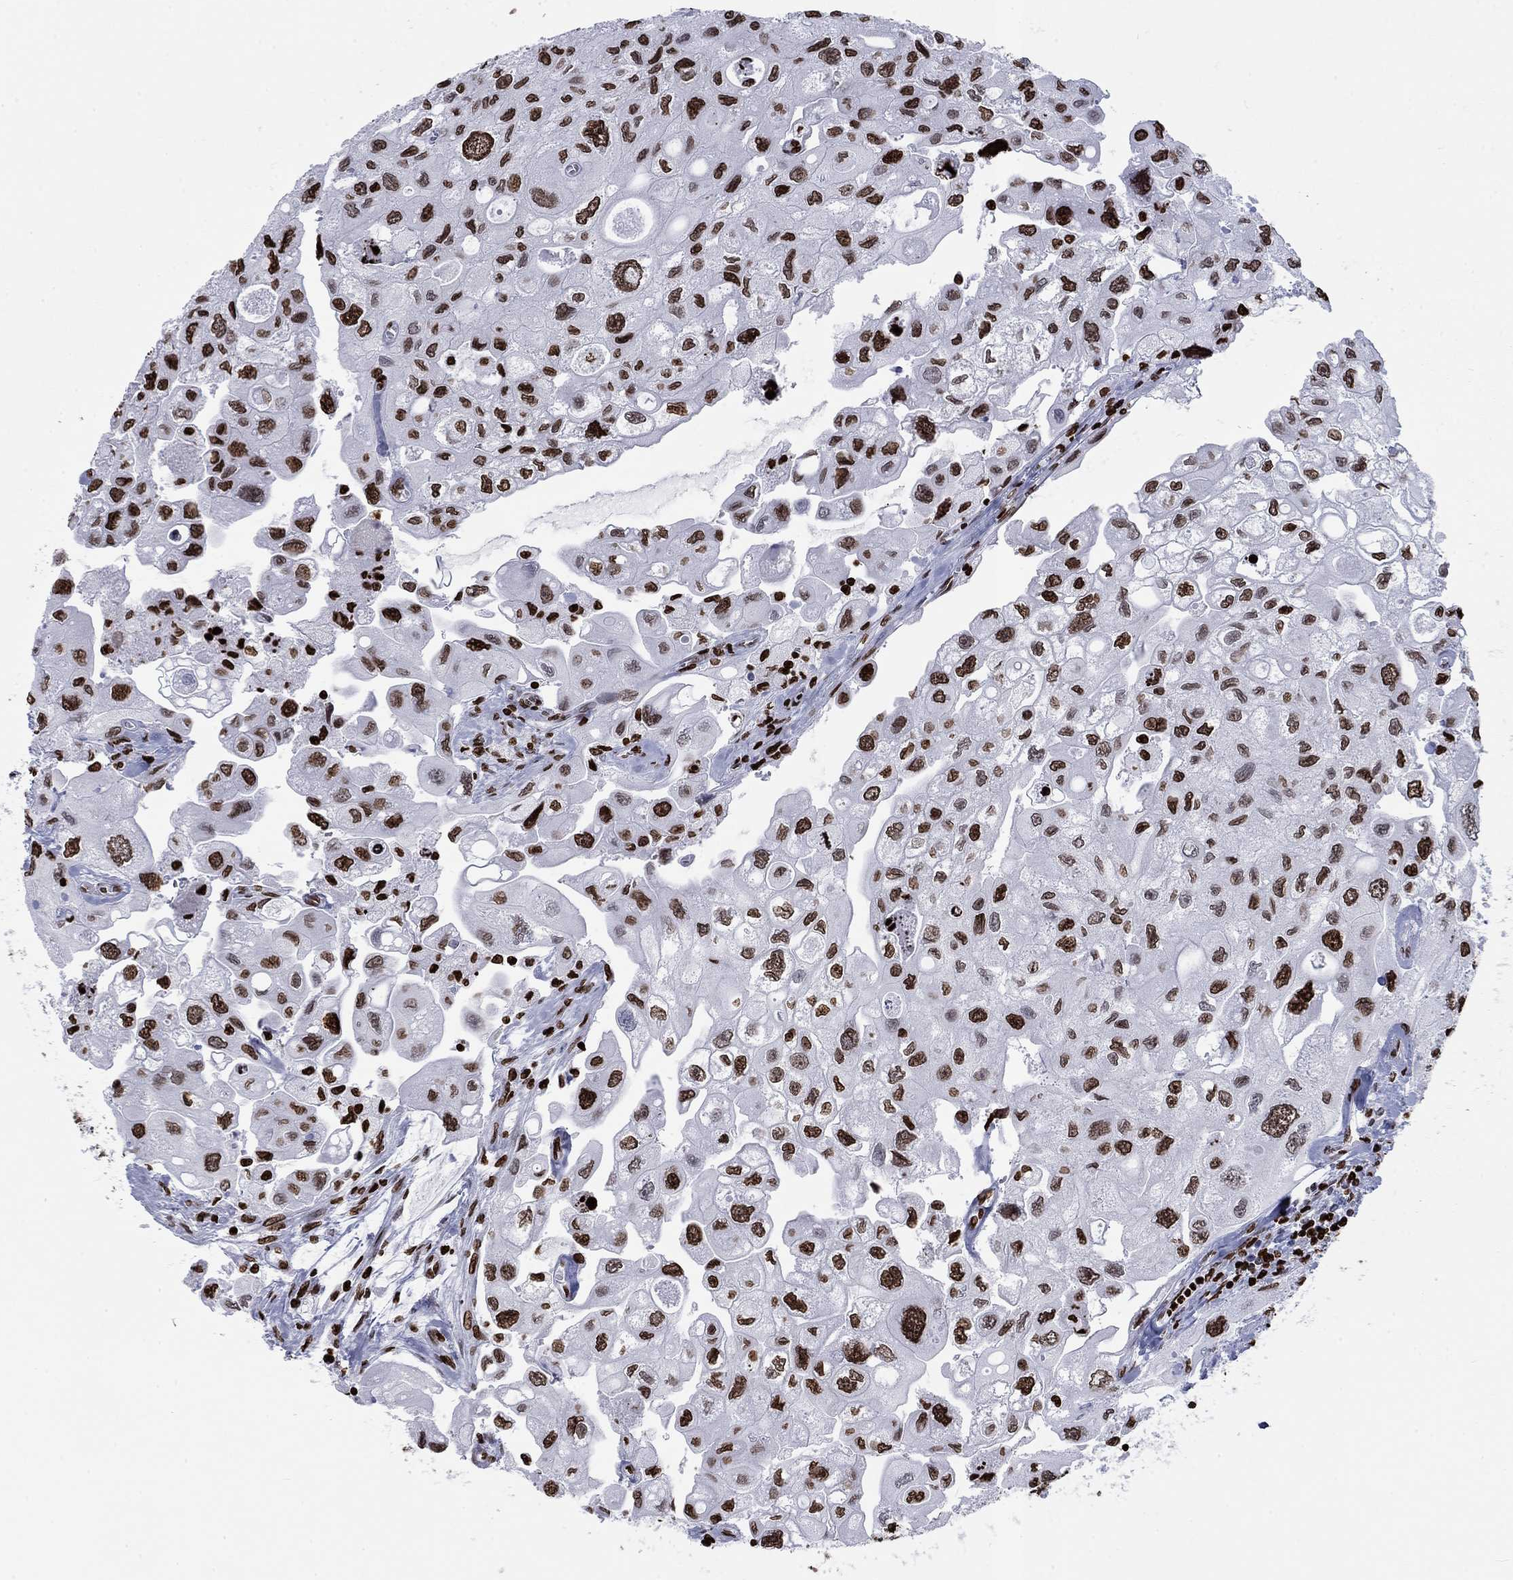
{"staining": {"intensity": "strong", "quantity": ">75%", "location": "nuclear"}, "tissue": "urothelial cancer", "cell_type": "Tumor cells", "image_type": "cancer", "snomed": [{"axis": "morphology", "description": "Urothelial carcinoma, High grade"}, {"axis": "topography", "description": "Urinary bladder"}], "caption": "Urothelial cancer stained for a protein displays strong nuclear positivity in tumor cells.", "gene": "H1-5", "patient": {"sex": "male", "age": 59}}